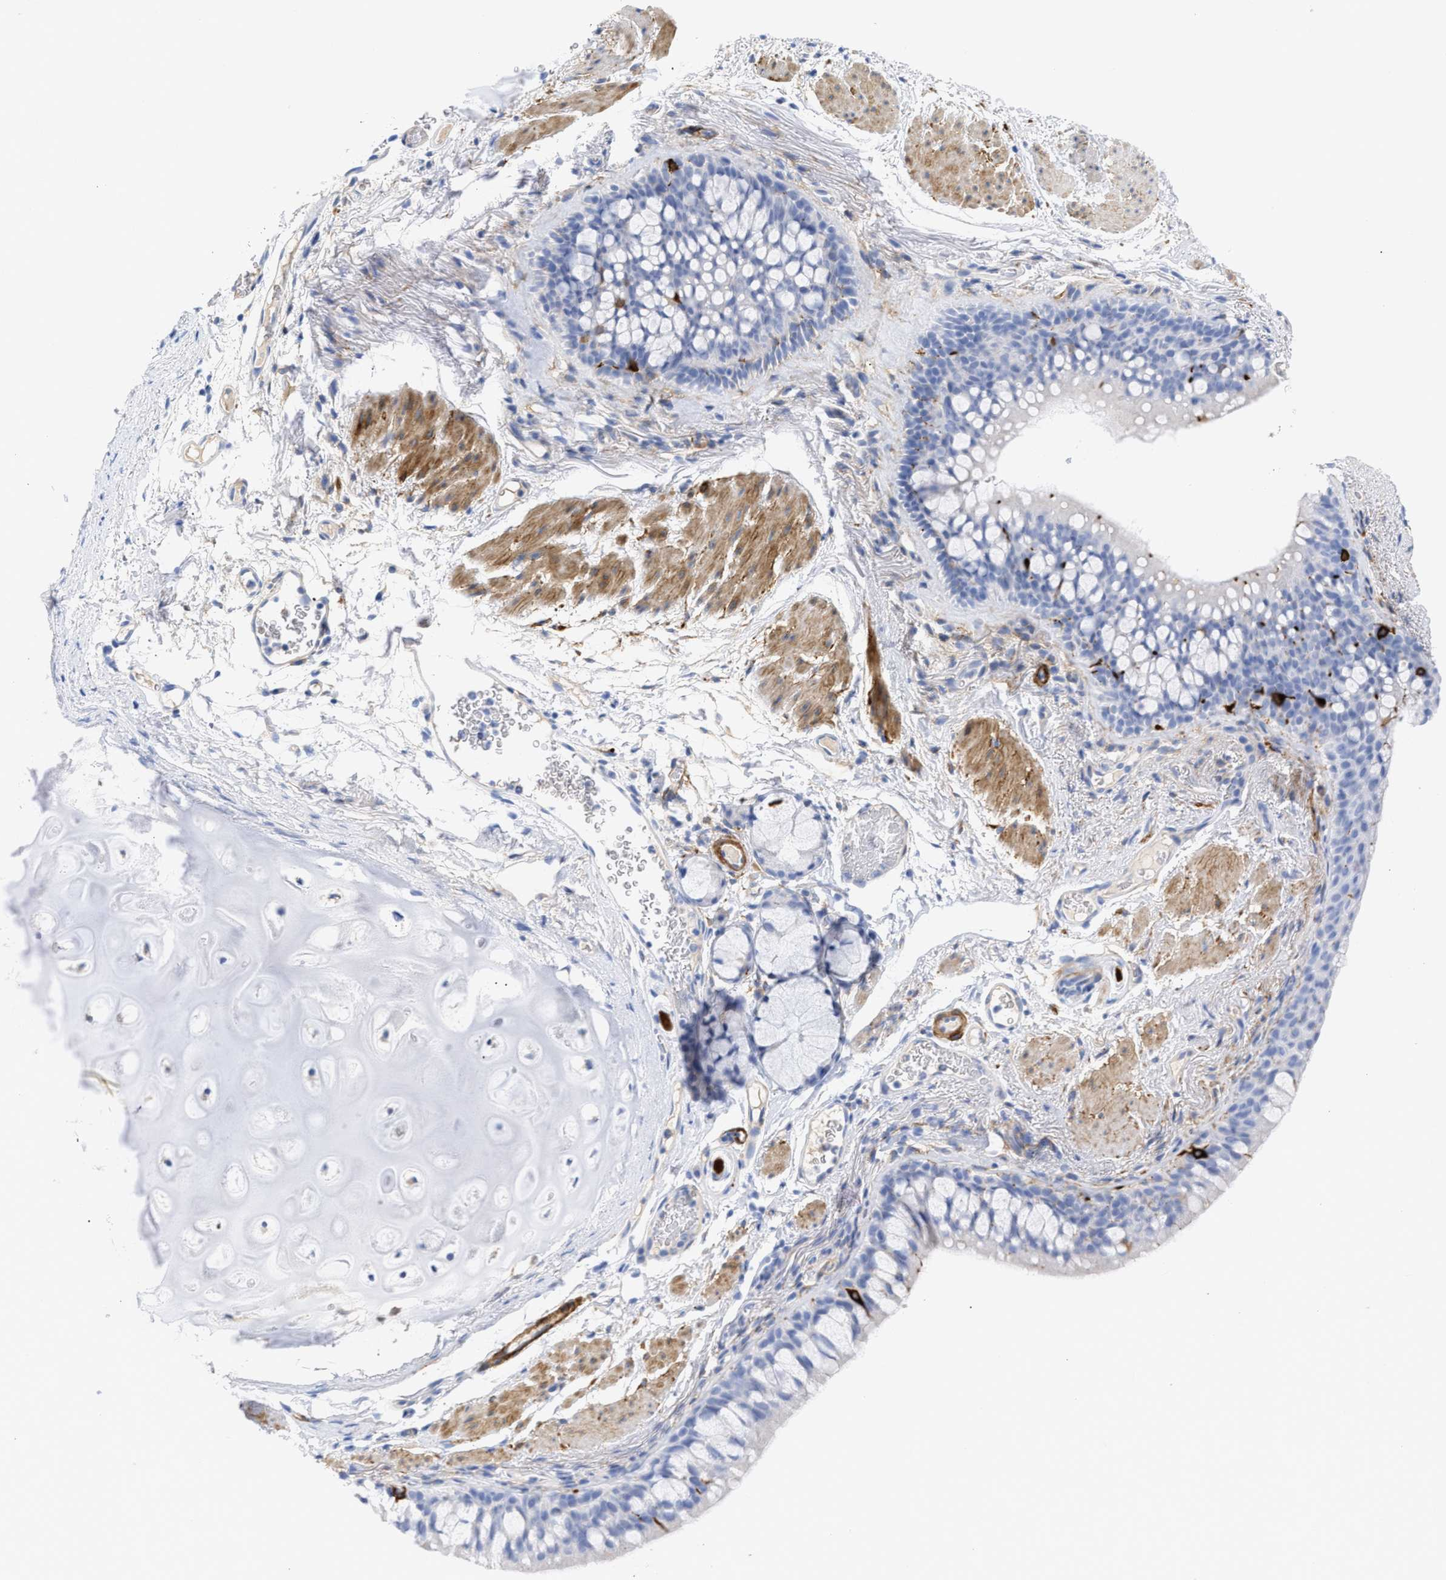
{"staining": {"intensity": "negative", "quantity": "none", "location": "none"}, "tissue": "bronchus", "cell_type": "Respiratory epithelial cells", "image_type": "normal", "snomed": [{"axis": "morphology", "description": "Normal tissue, NOS"}, {"axis": "topography", "description": "Cartilage tissue"}, {"axis": "topography", "description": "Bronchus"}], "caption": "IHC image of benign human bronchus stained for a protein (brown), which demonstrates no positivity in respiratory epithelial cells.", "gene": "AMPH", "patient": {"sex": "female", "age": 53}}